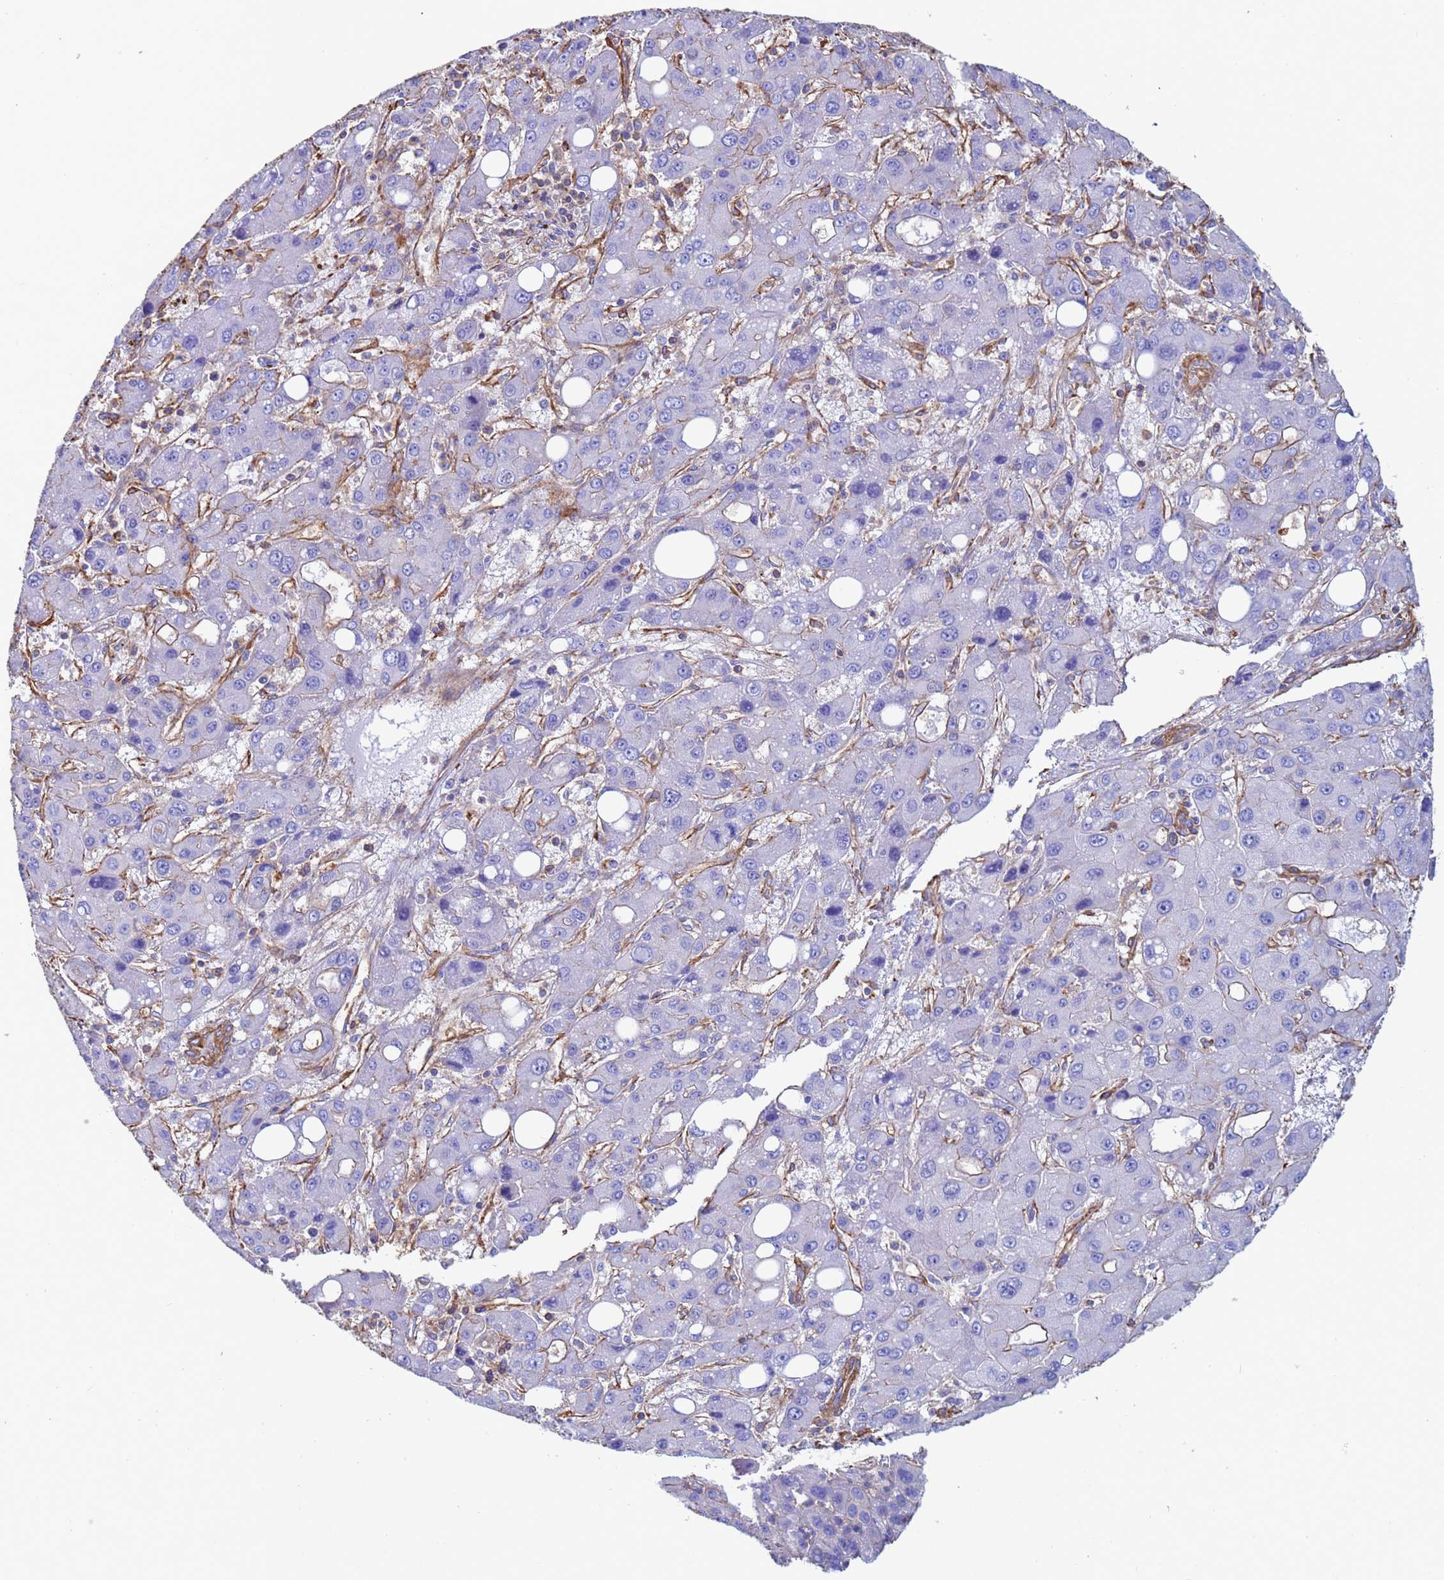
{"staining": {"intensity": "negative", "quantity": "none", "location": "none"}, "tissue": "liver cancer", "cell_type": "Tumor cells", "image_type": "cancer", "snomed": [{"axis": "morphology", "description": "Carcinoma, Hepatocellular, NOS"}, {"axis": "topography", "description": "Liver"}], "caption": "Liver cancer was stained to show a protein in brown. There is no significant staining in tumor cells.", "gene": "MYL12A", "patient": {"sex": "male", "age": 55}}